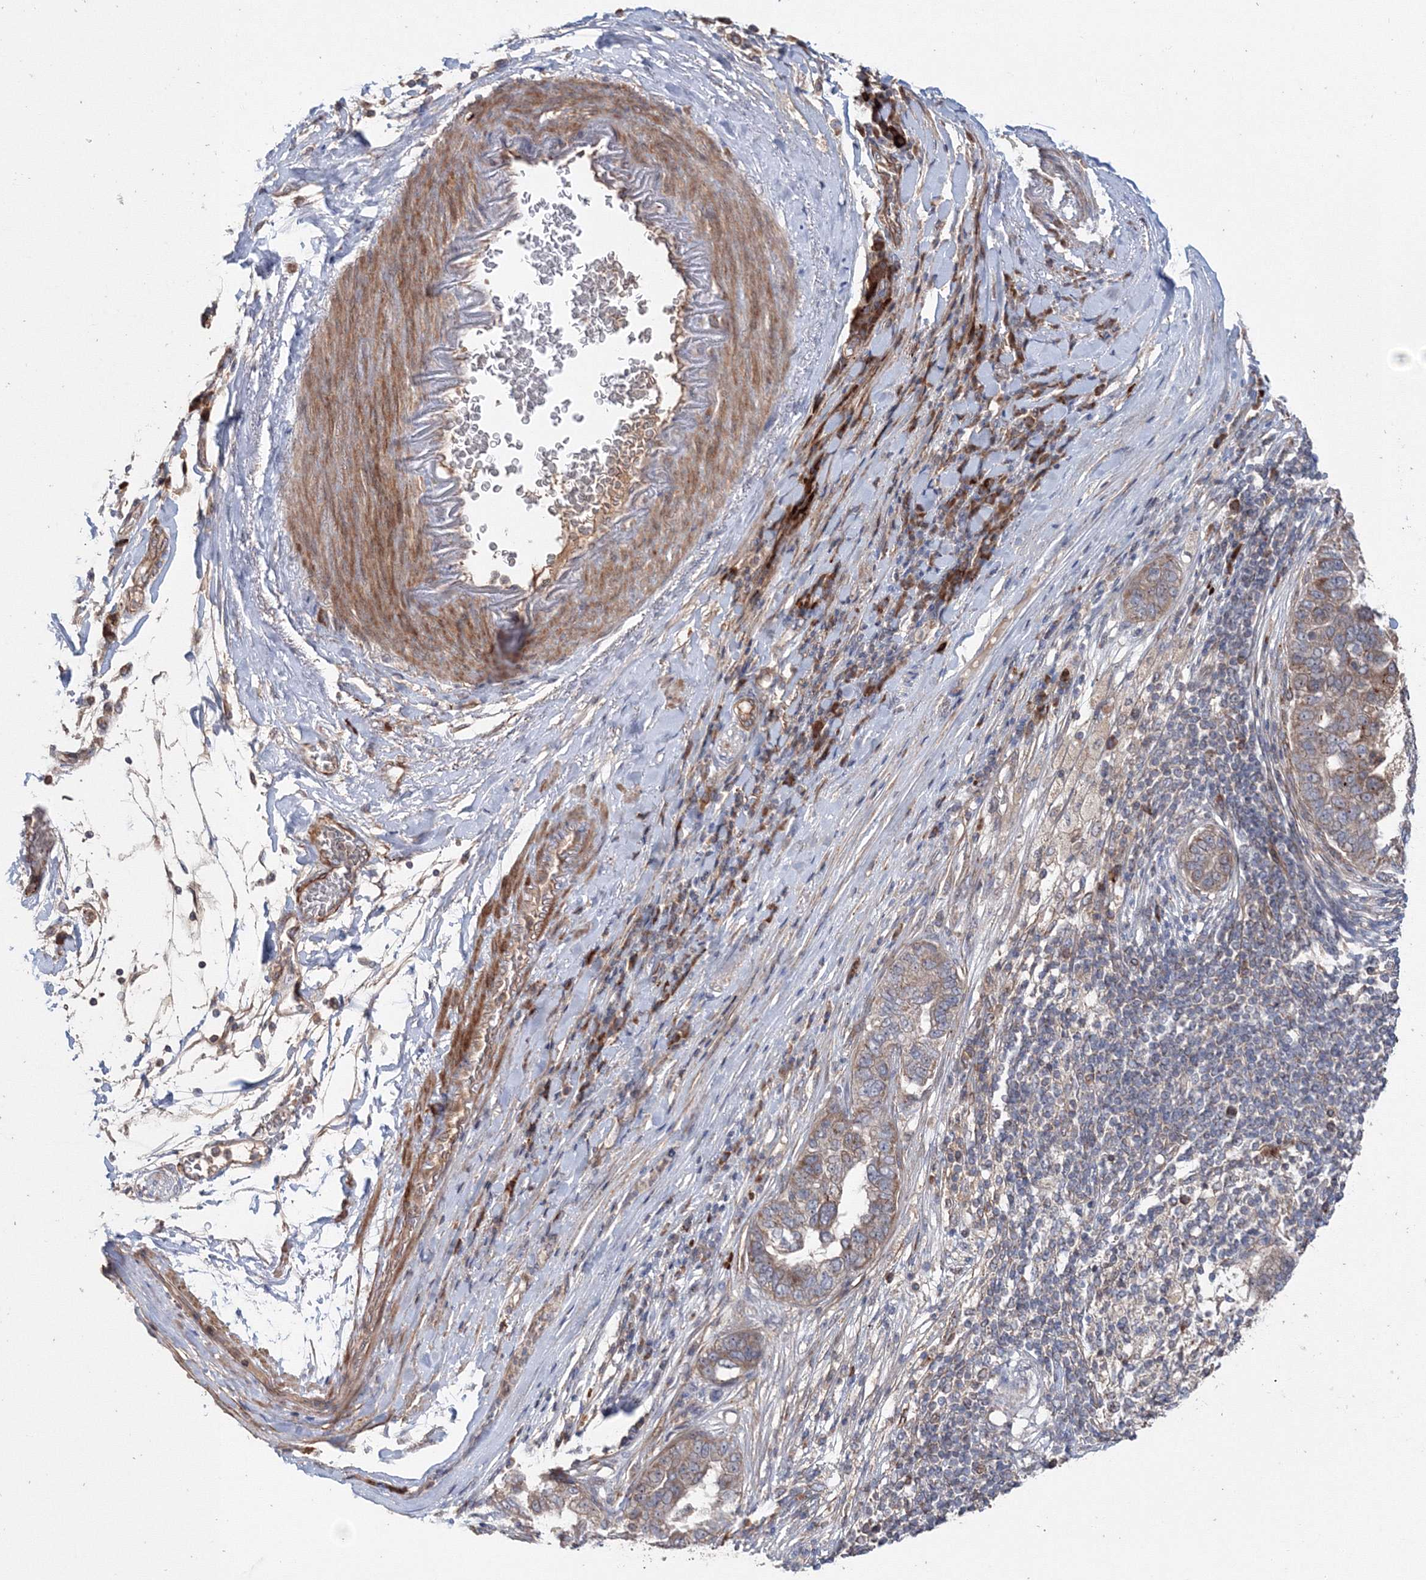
{"staining": {"intensity": "weak", "quantity": ">75%", "location": "cytoplasmic/membranous"}, "tissue": "pancreatic cancer", "cell_type": "Tumor cells", "image_type": "cancer", "snomed": [{"axis": "morphology", "description": "Adenocarcinoma, NOS"}, {"axis": "topography", "description": "Pancreas"}], "caption": "Immunohistochemical staining of pancreatic cancer exhibits low levels of weak cytoplasmic/membranous protein expression in about >75% of tumor cells.", "gene": "NOA1", "patient": {"sex": "female", "age": 61}}